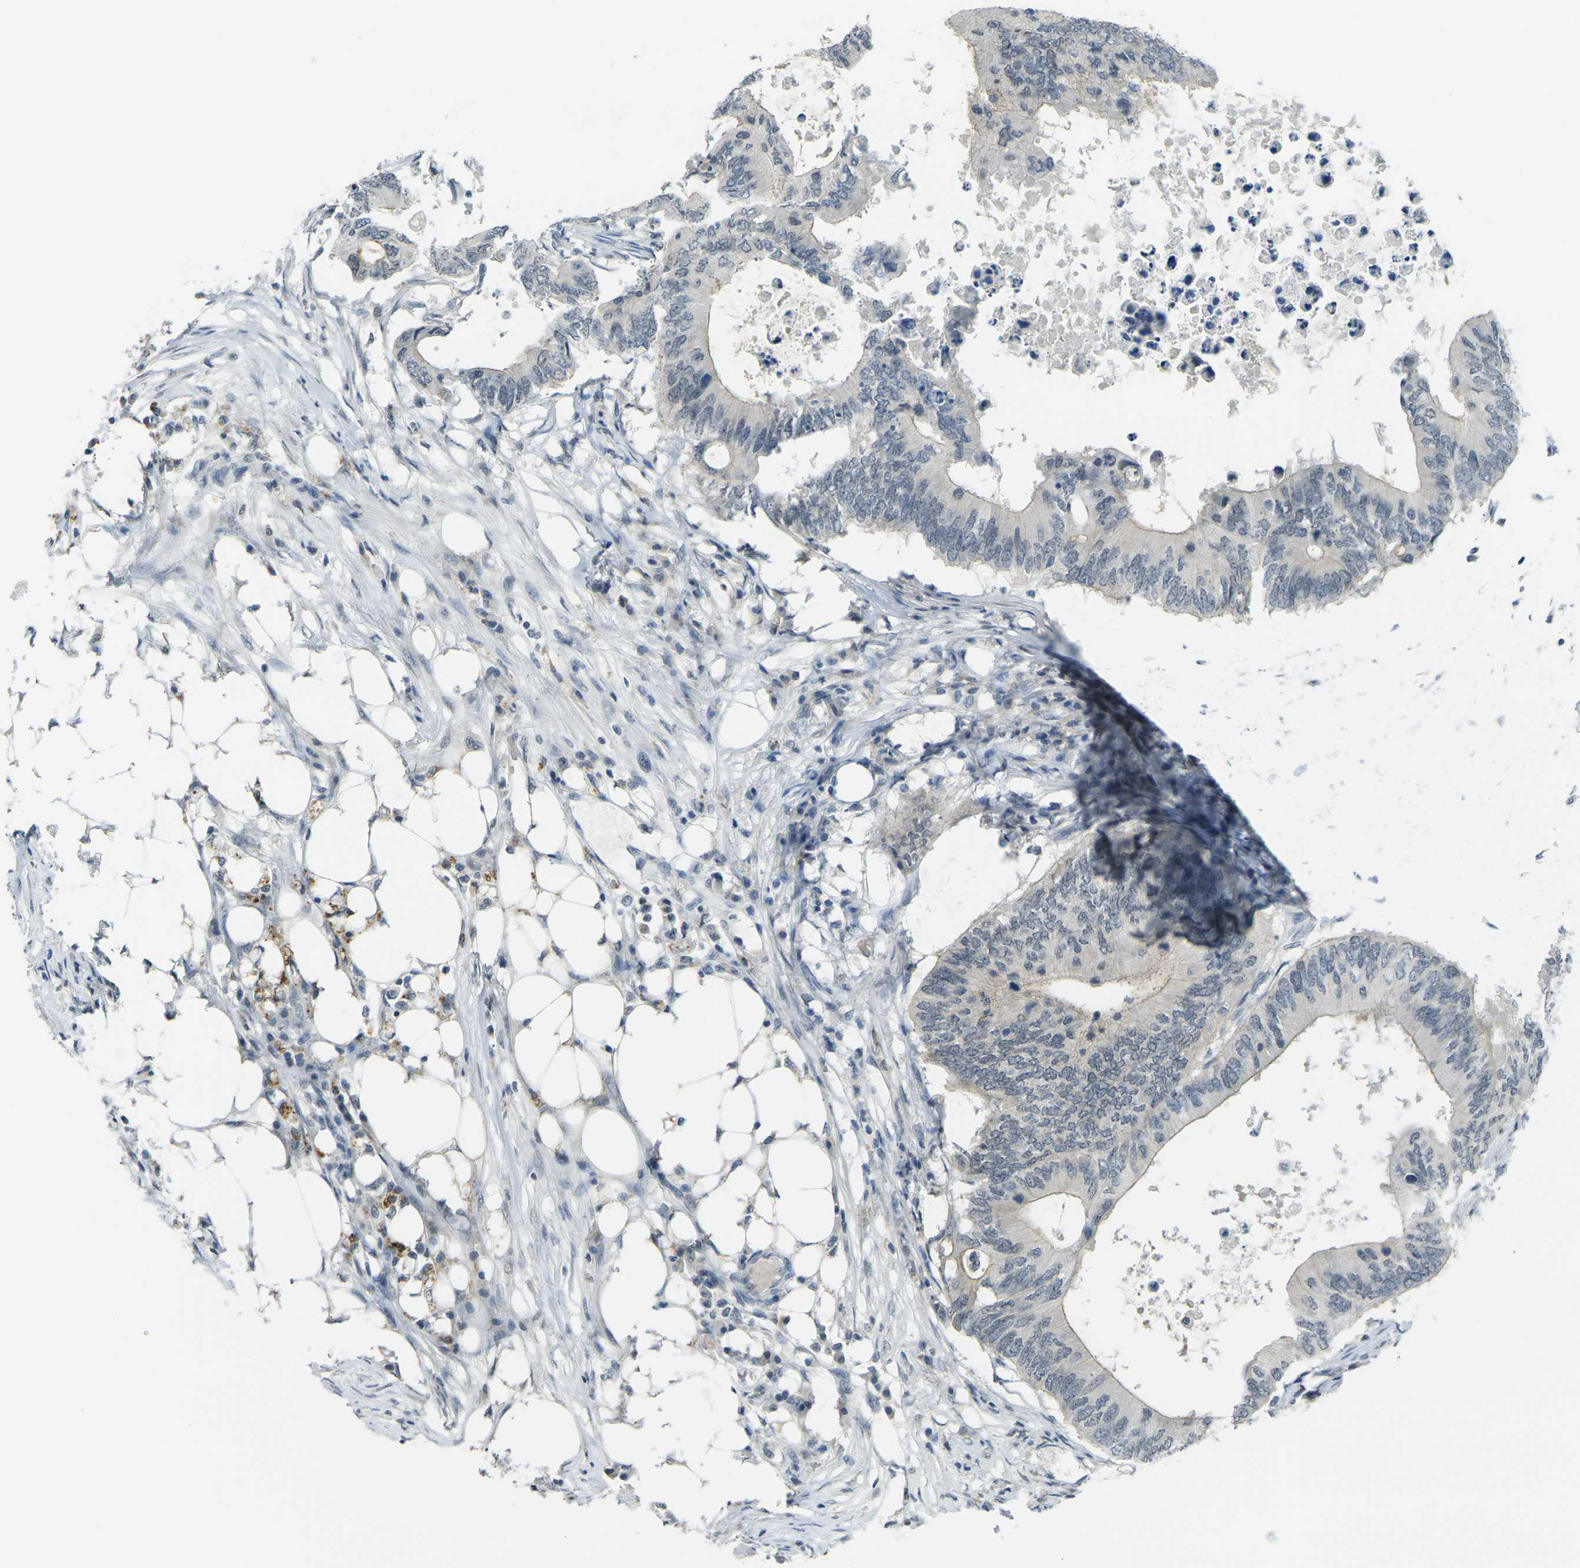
{"staining": {"intensity": "weak", "quantity": "25%-75%", "location": "cytoplasmic/membranous"}, "tissue": "colorectal cancer", "cell_type": "Tumor cells", "image_type": "cancer", "snomed": [{"axis": "morphology", "description": "Adenocarcinoma, NOS"}, {"axis": "topography", "description": "Colon"}], "caption": "Immunohistochemical staining of human colorectal cancer (adenocarcinoma) displays low levels of weak cytoplasmic/membranous protein staining in about 25%-75% of tumor cells. (Stains: DAB (3,3'-diaminobenzidine) in brown, nuclei in blue, Microscopy: brightfield microscopy at high magnification).", "gene": "SPTBN2", "patient": {"sex": "male", "age": 71}}